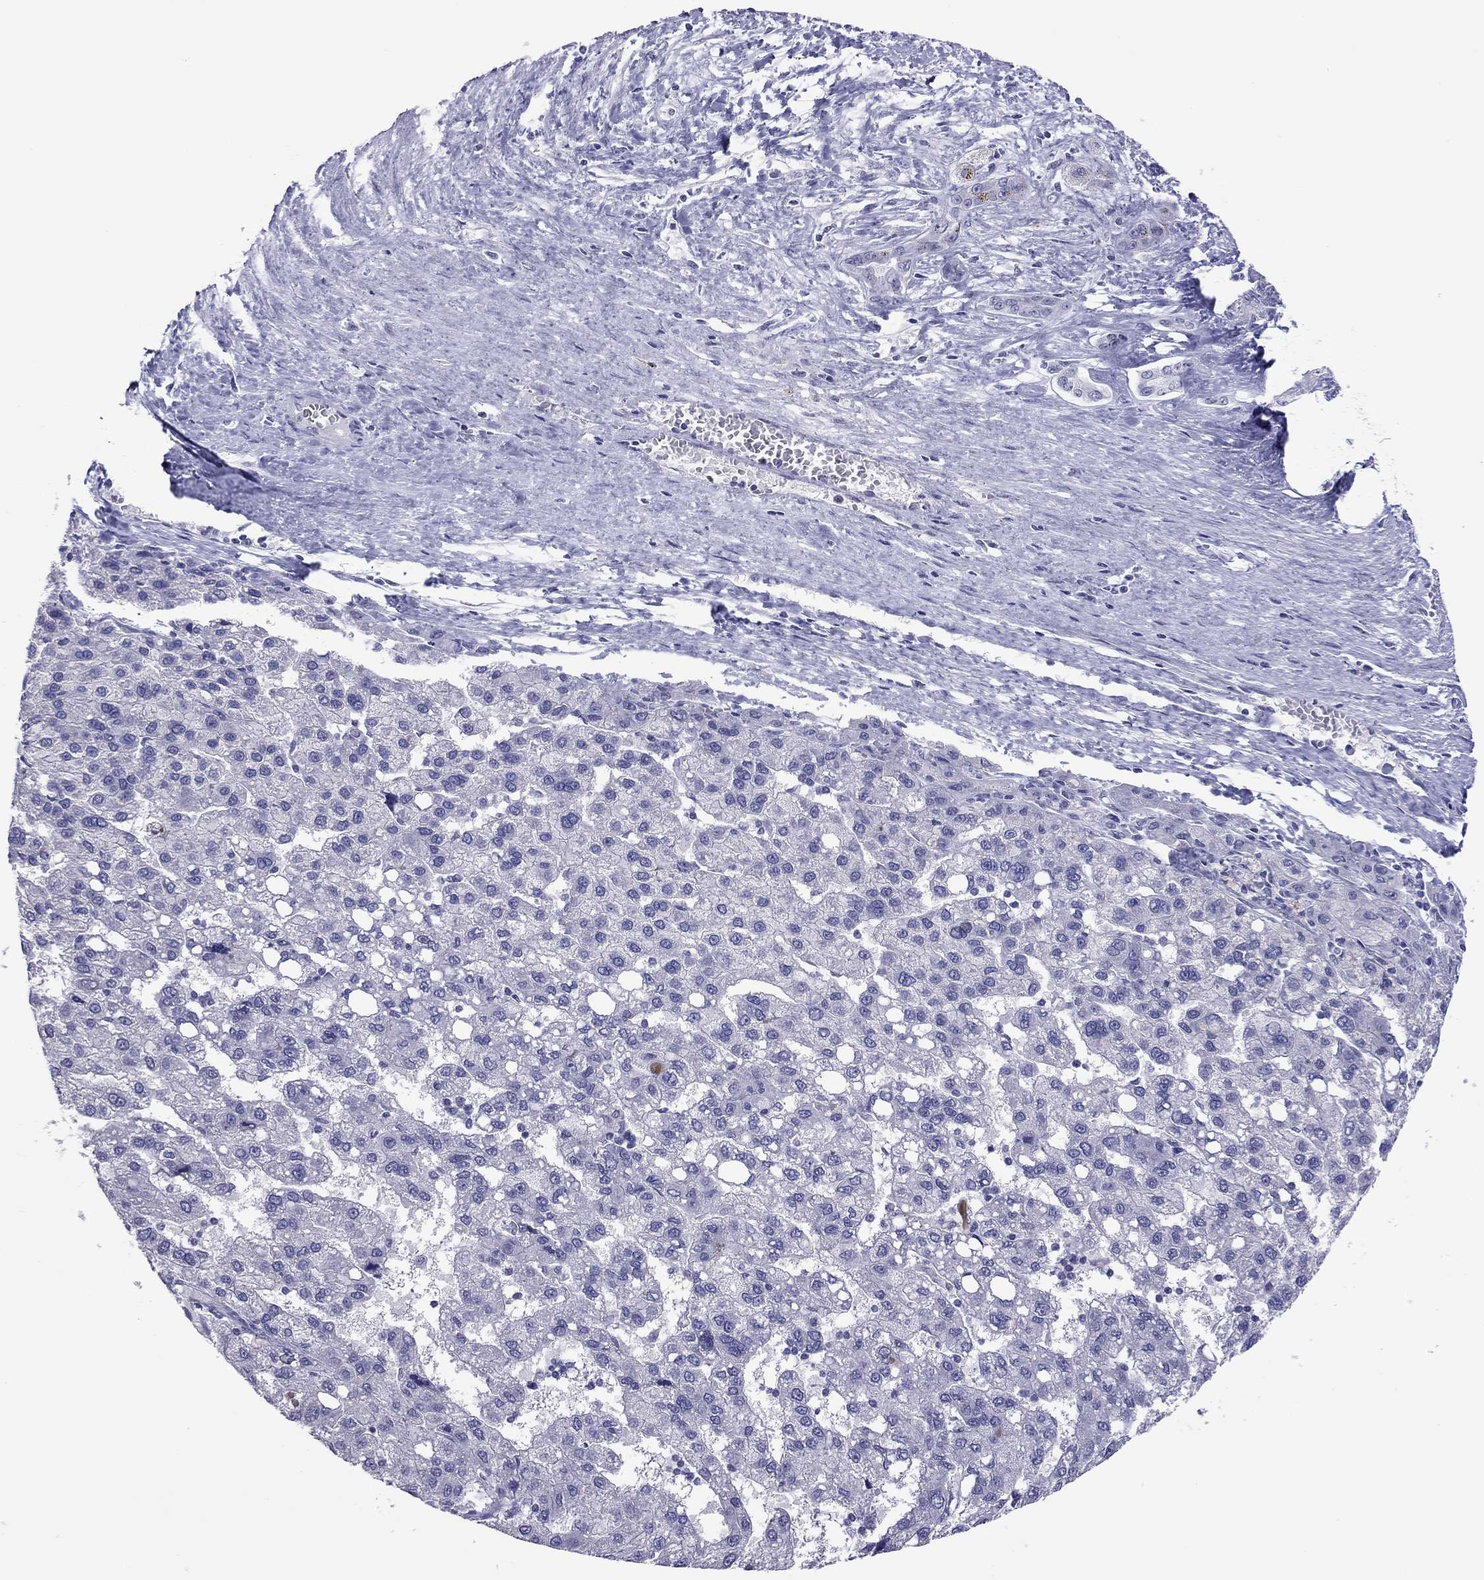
{"staining": {"intensity": "negative", "quantity": "none", "location": "none"}, "tissue": "liver cancer", "cell_type": "Tumor cells", "image_type": "cancer", "snomed": [{"axis": "morphology", "description": "Carcinoma, Hepatocellular, NOS"}, {"axis": "topography", "description": "Liver"}], "caption": "Immunohistochemistry (IHC) histopathology image of neoplastic tissue: human liver cancer (hepatocellular carcinoma) stained with DAB shows no significant protein positivity in tumor cells.", "gene": "ARMC12", "patient": {"sex": "female", "age": 82}}